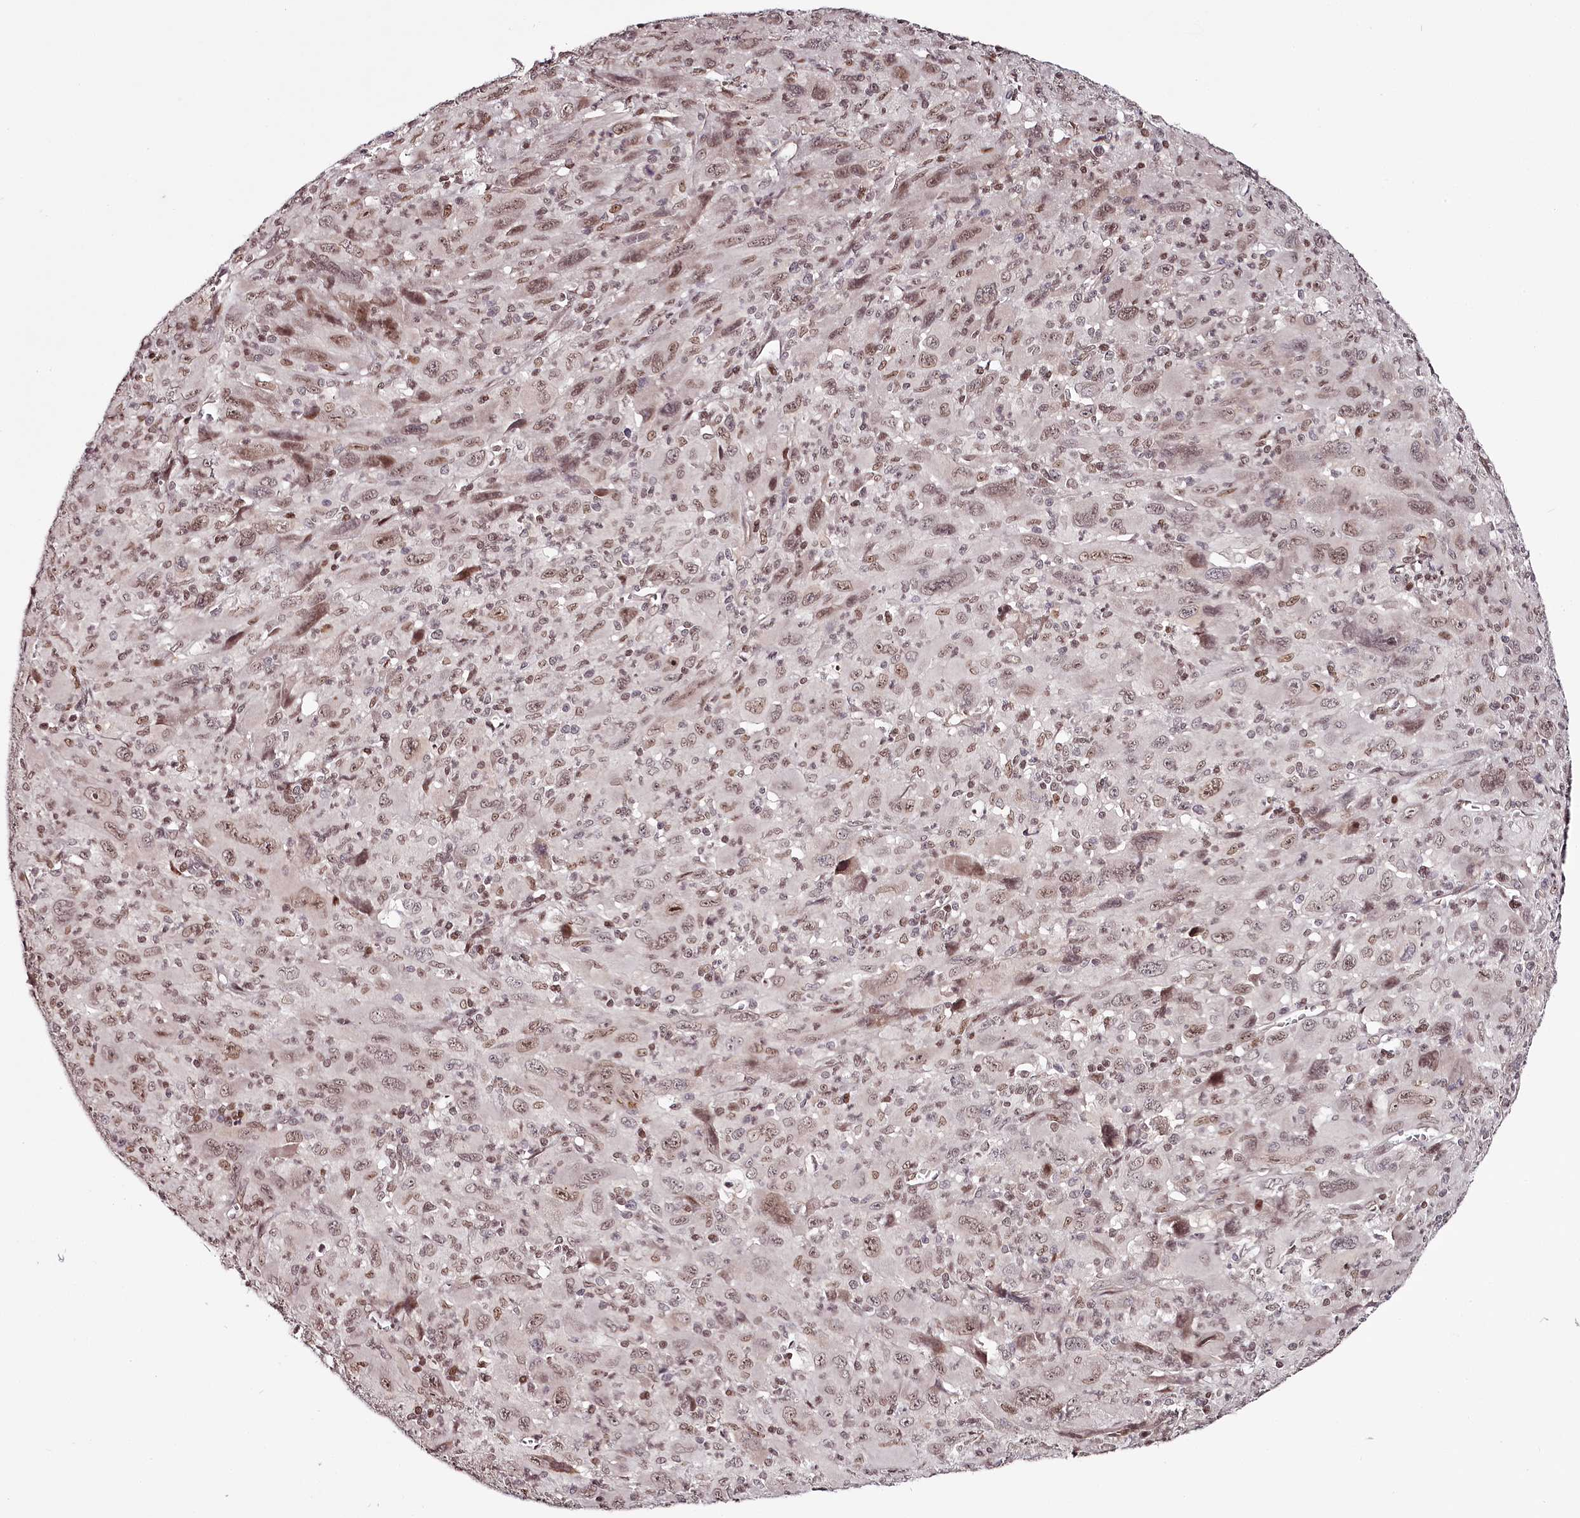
{"staining": {"intensity": "moderate", "quantity": ">75%", "location": "nuclear"}, "tissue": "melanoma", "cell_type": "Tumor cells", "image_type": "cancer", "snomed": [{"axis": "morphology", "description": "Malignant melanoma, Metastatic site"}, {"axis": "topography", "description": "Skin"}], "caption": "Melanoma tissue displays moderate nuclear staining in approximately >75% of tumor cells", "gene": "THYN1", "patient": {"sex": "female", "age": 56}}